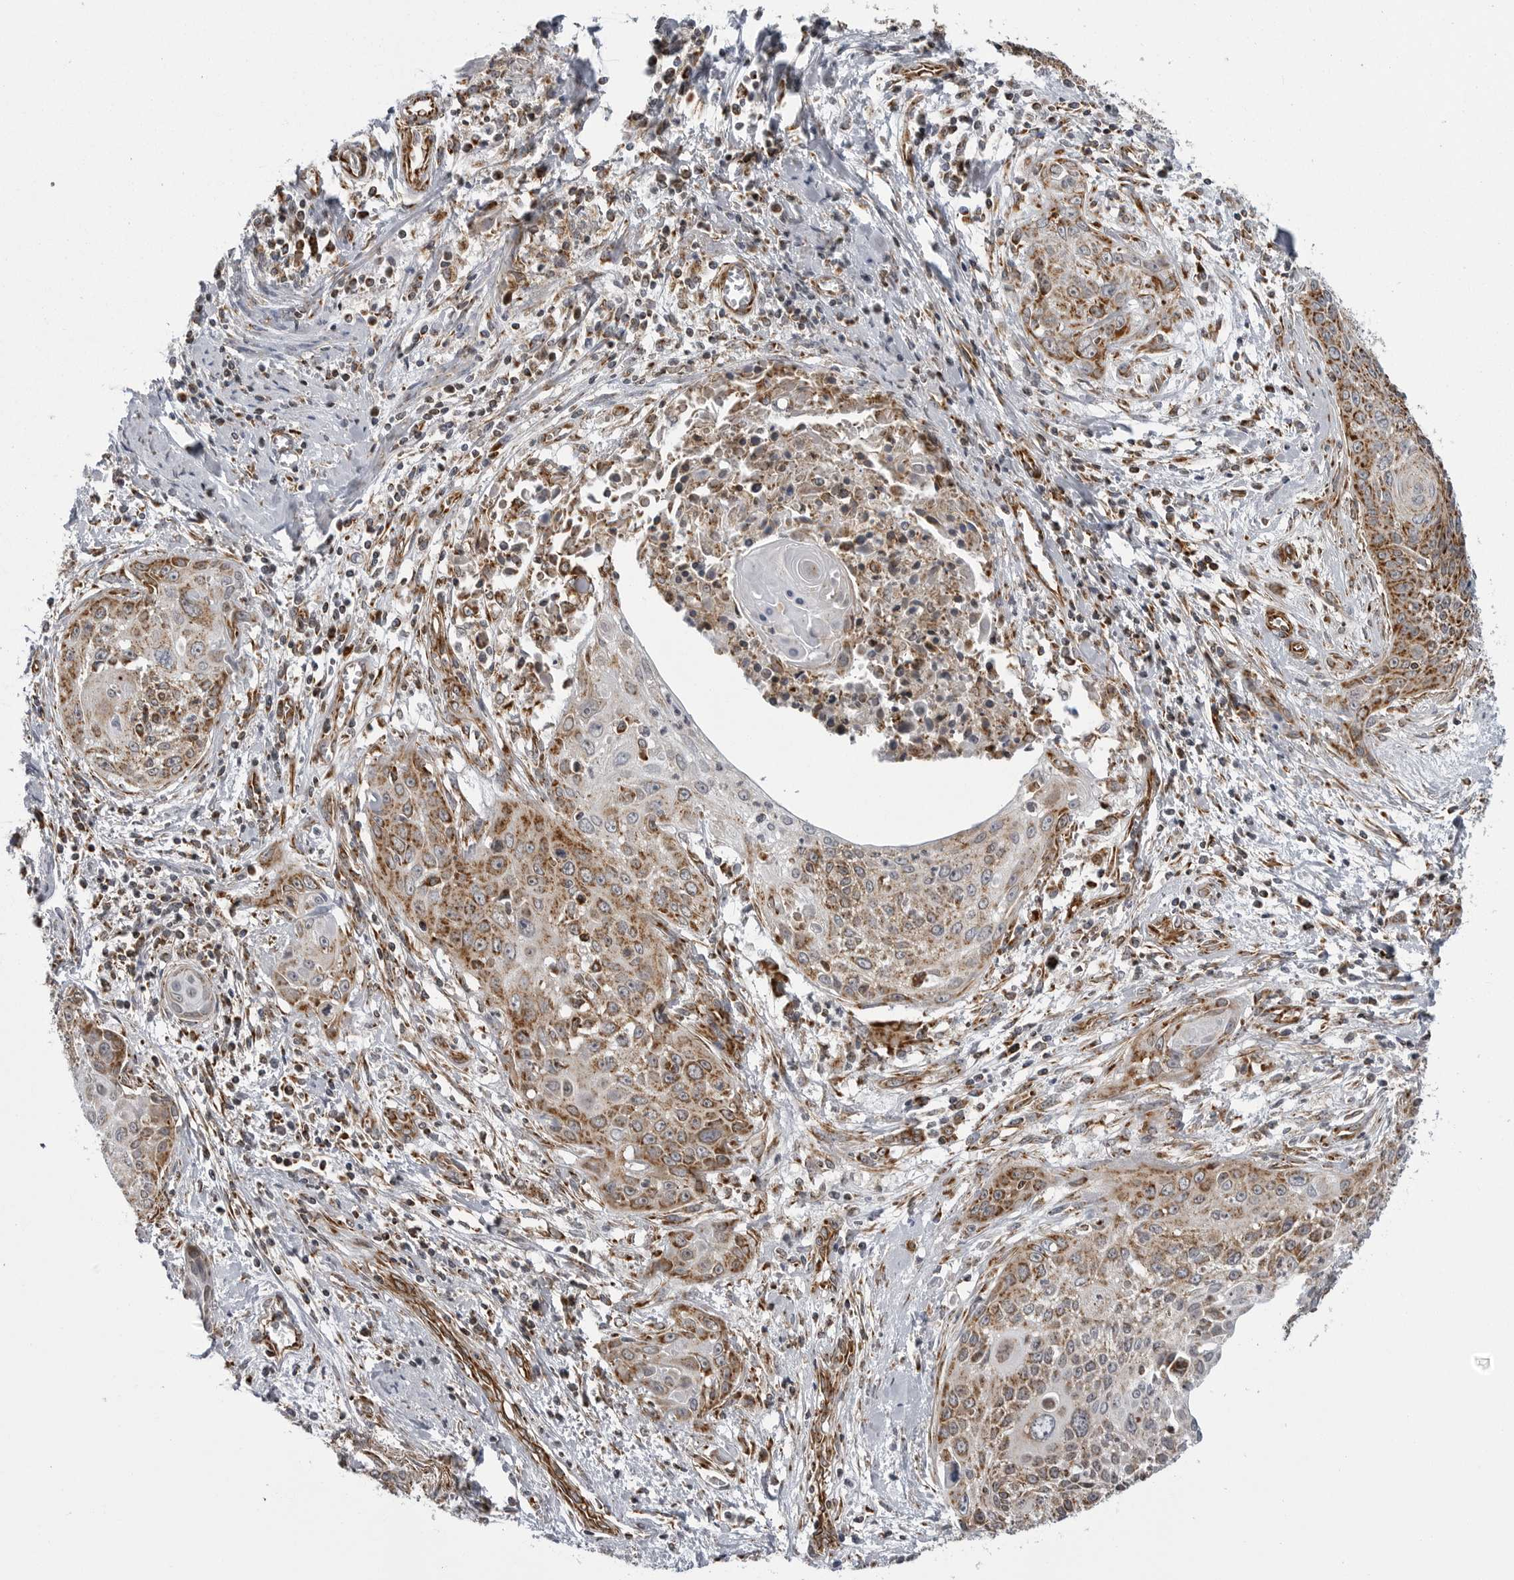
{"staining": {"intensity": "moderate", "quantity": ">75%", "location": "cytoplasmic/membranous"}, "tissue": "cervical cancer", "cell_type": "Tumor cells", "image_type": "cancer", "snomed": [{"axis": "morphology", "description": "Squamous cell carcinoma, NOS"}, {"axis": "topography", "description": "Cervix"}], "caption": "Cervical cancer stained with IHC demonstrates moderate cytoplasmic/membranous positivity in about >75% of tumor cells.", "gene": "FH", "patient": {"sex": "female", "age": 55}}